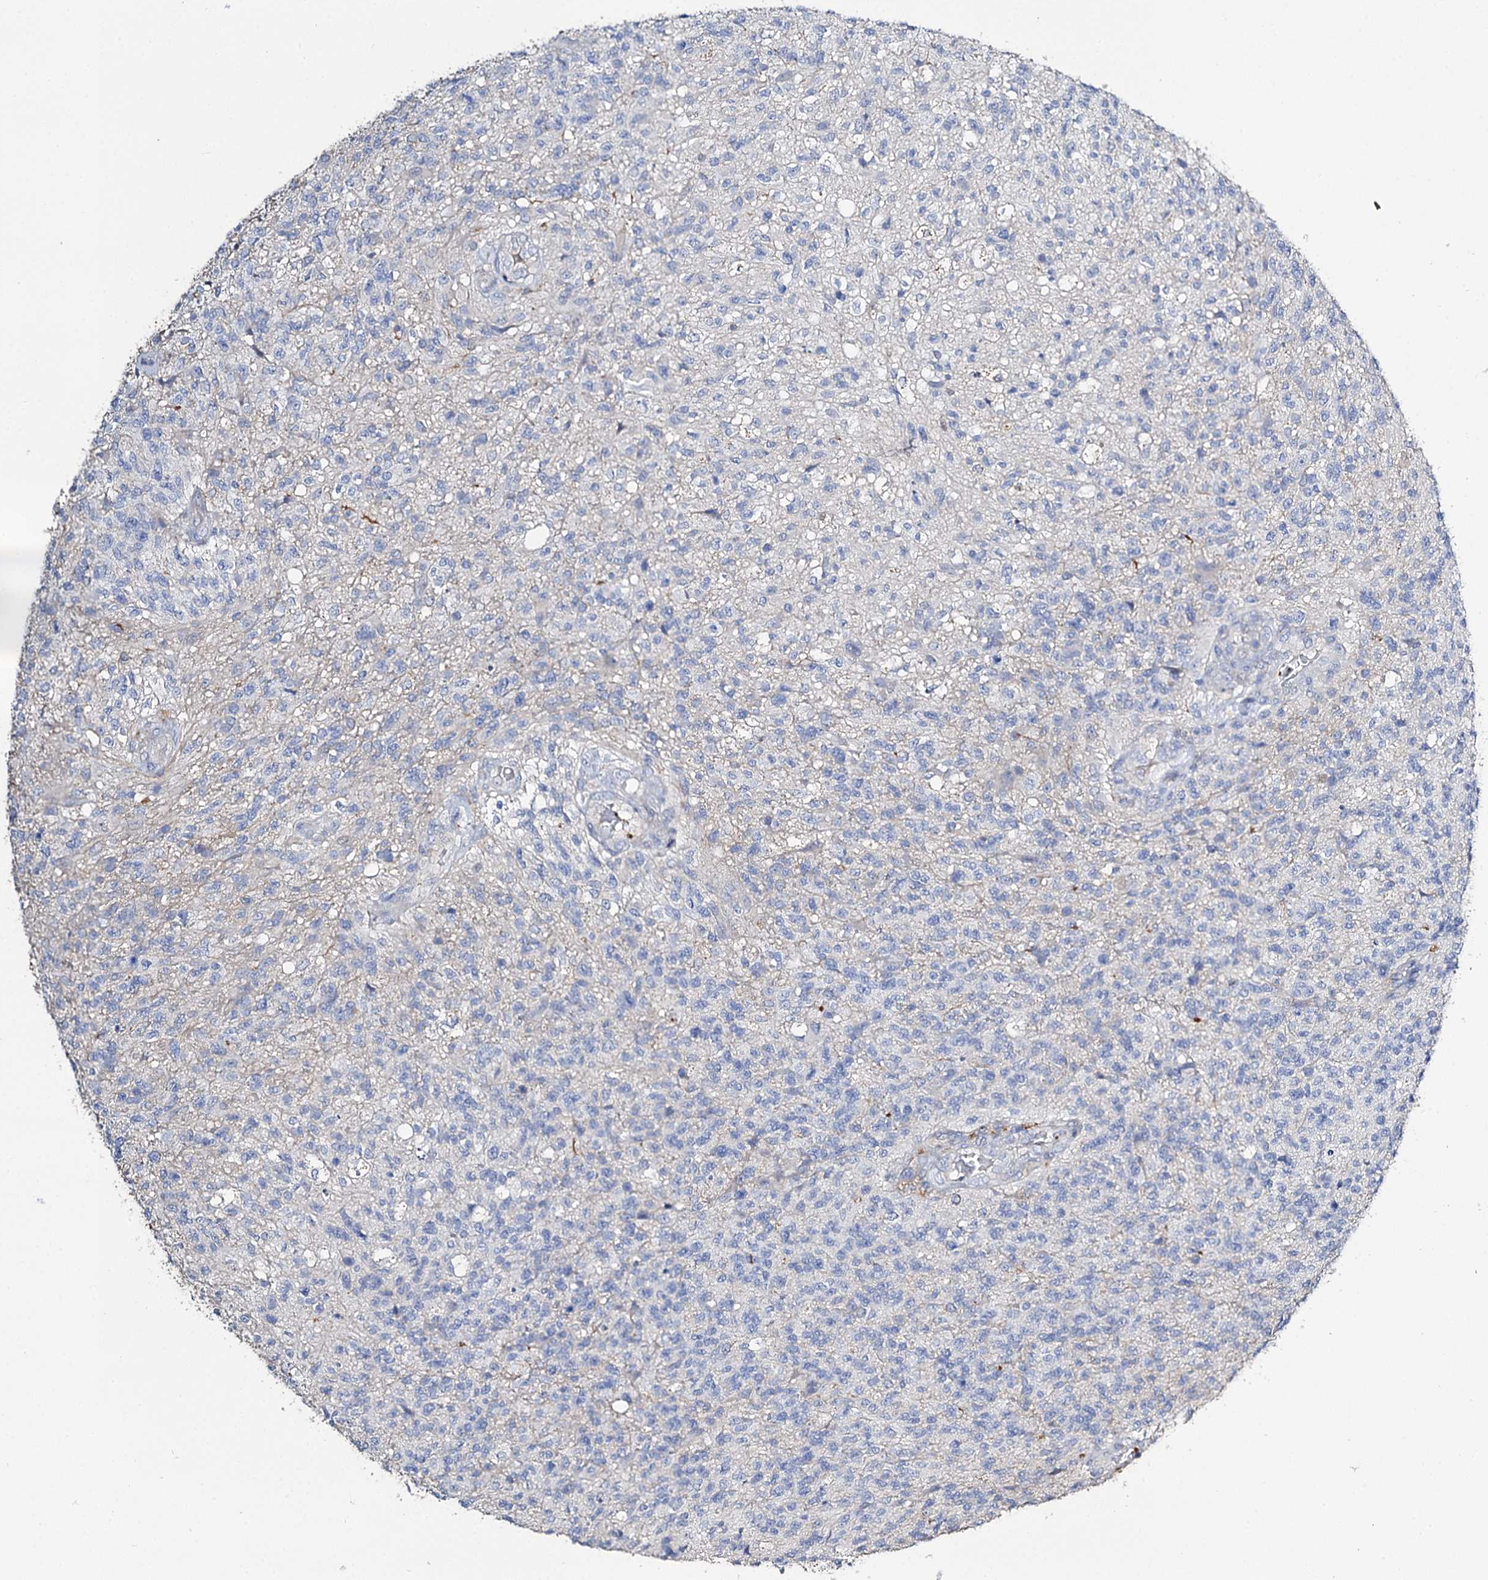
{"staining": {"intensity": "negative", "quantity": "none", "location": "none"}, "tissue": "glioma", "cell_type": "Tumor cells", "image_type": "cancer", "snomed": [{"axis": "morphology", "description": "Glioma, malignant, High grade"}, {"axis": "topography", "description": "Brain"}], "caption": "An image of malignant glioma (high-grade) stained for a protein shows no brown staining in tumor cells.", "gene": "DNAH6", "patient": {"sex": "male", "age": 56}}